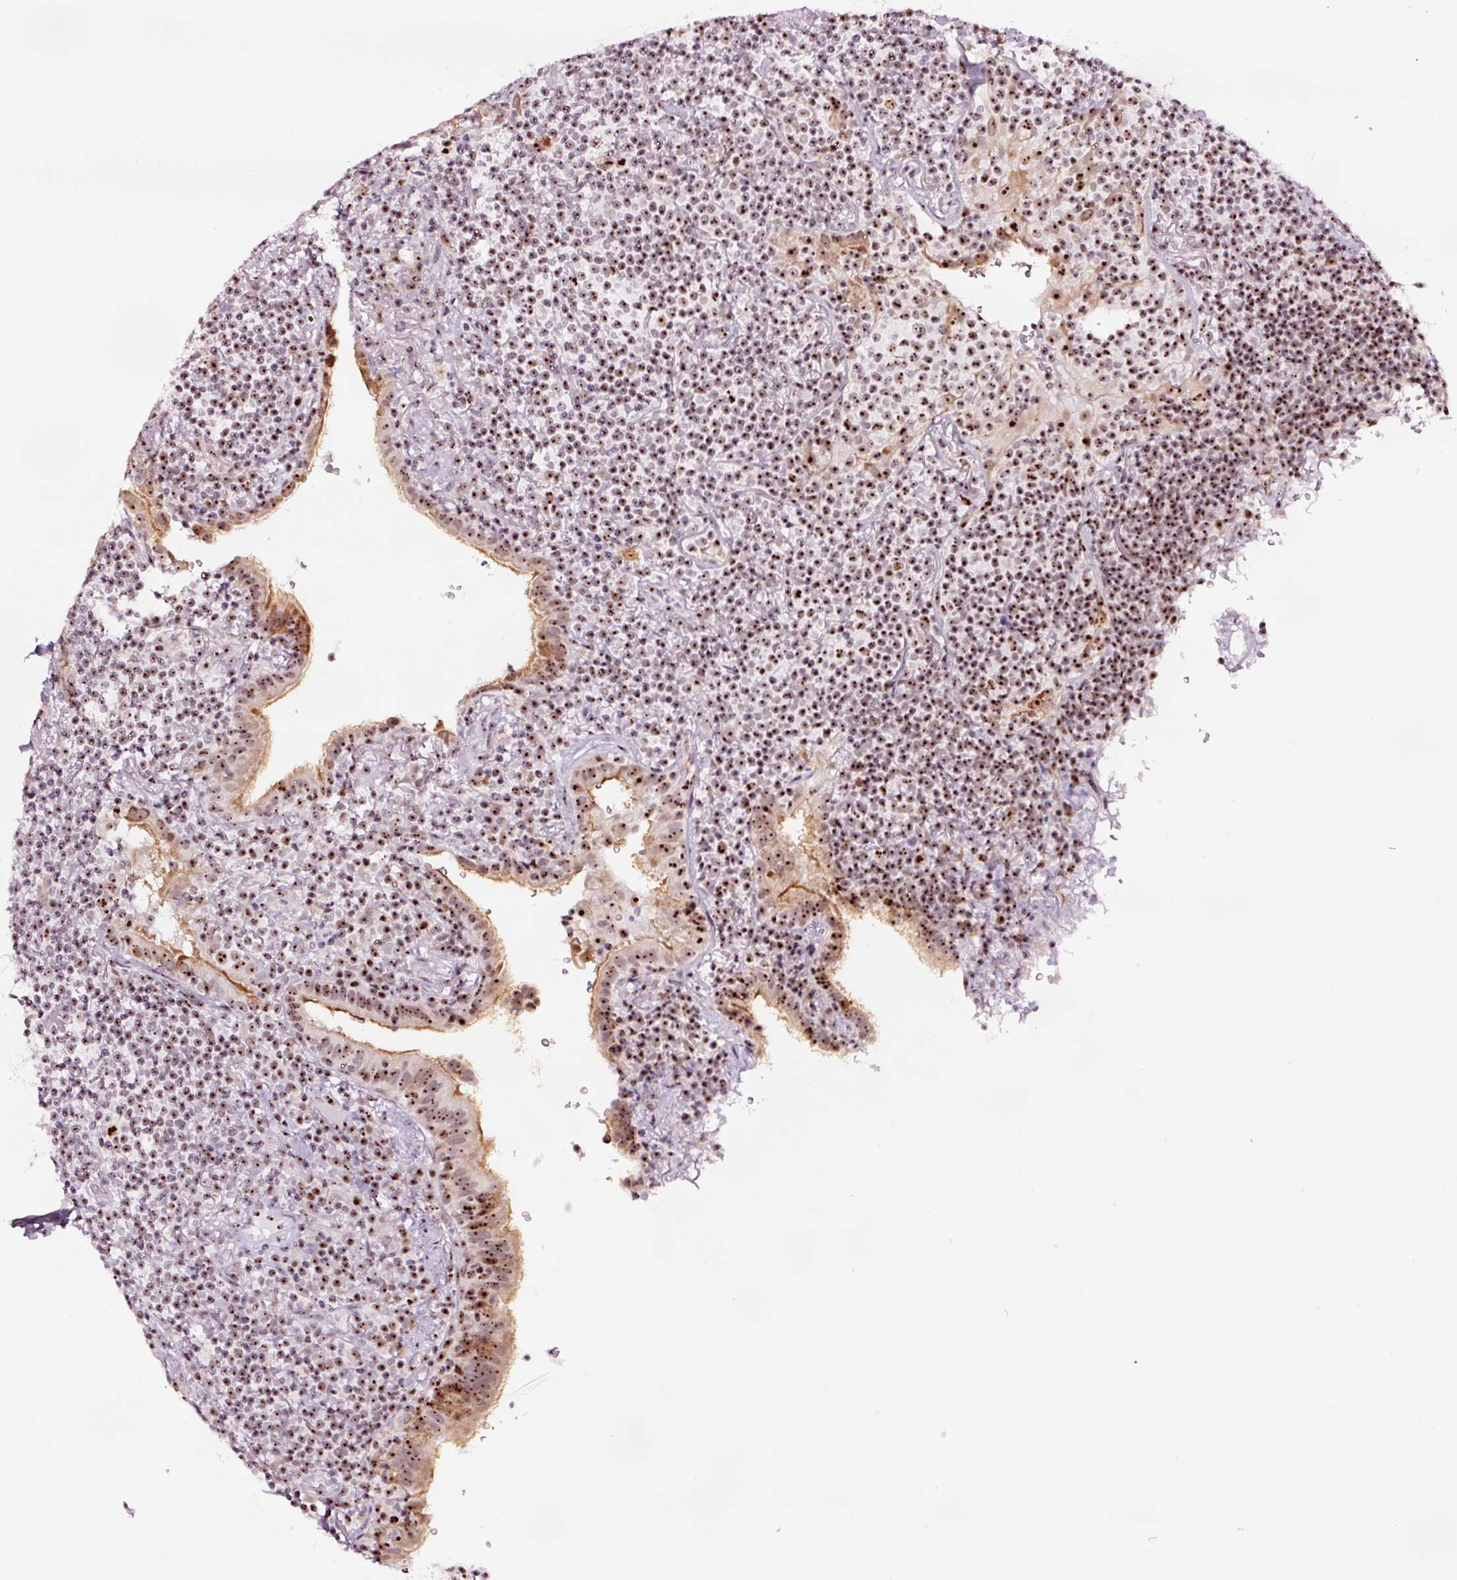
{"staining": {"intensity": "moderate", "quantity": ">75%", "location": "nuclear"}, "tissue": "lymphoma", "cell_type": "Tumor cells", "image_type": "cancer", "snomed": [{"axis": "morphology", "description": "Malignant lymphoma, non-Hodgkin's type, Low grade"}, {"axis": "topography", "description": "Lung"}], "caption": "Lymphoma stained with immunohistochemistry (IHC) exhibits moderate nuclear staining in about >75% of tumor cells.", "gene": "GNL3", "patient": {"sex": "female", "age": 71}}